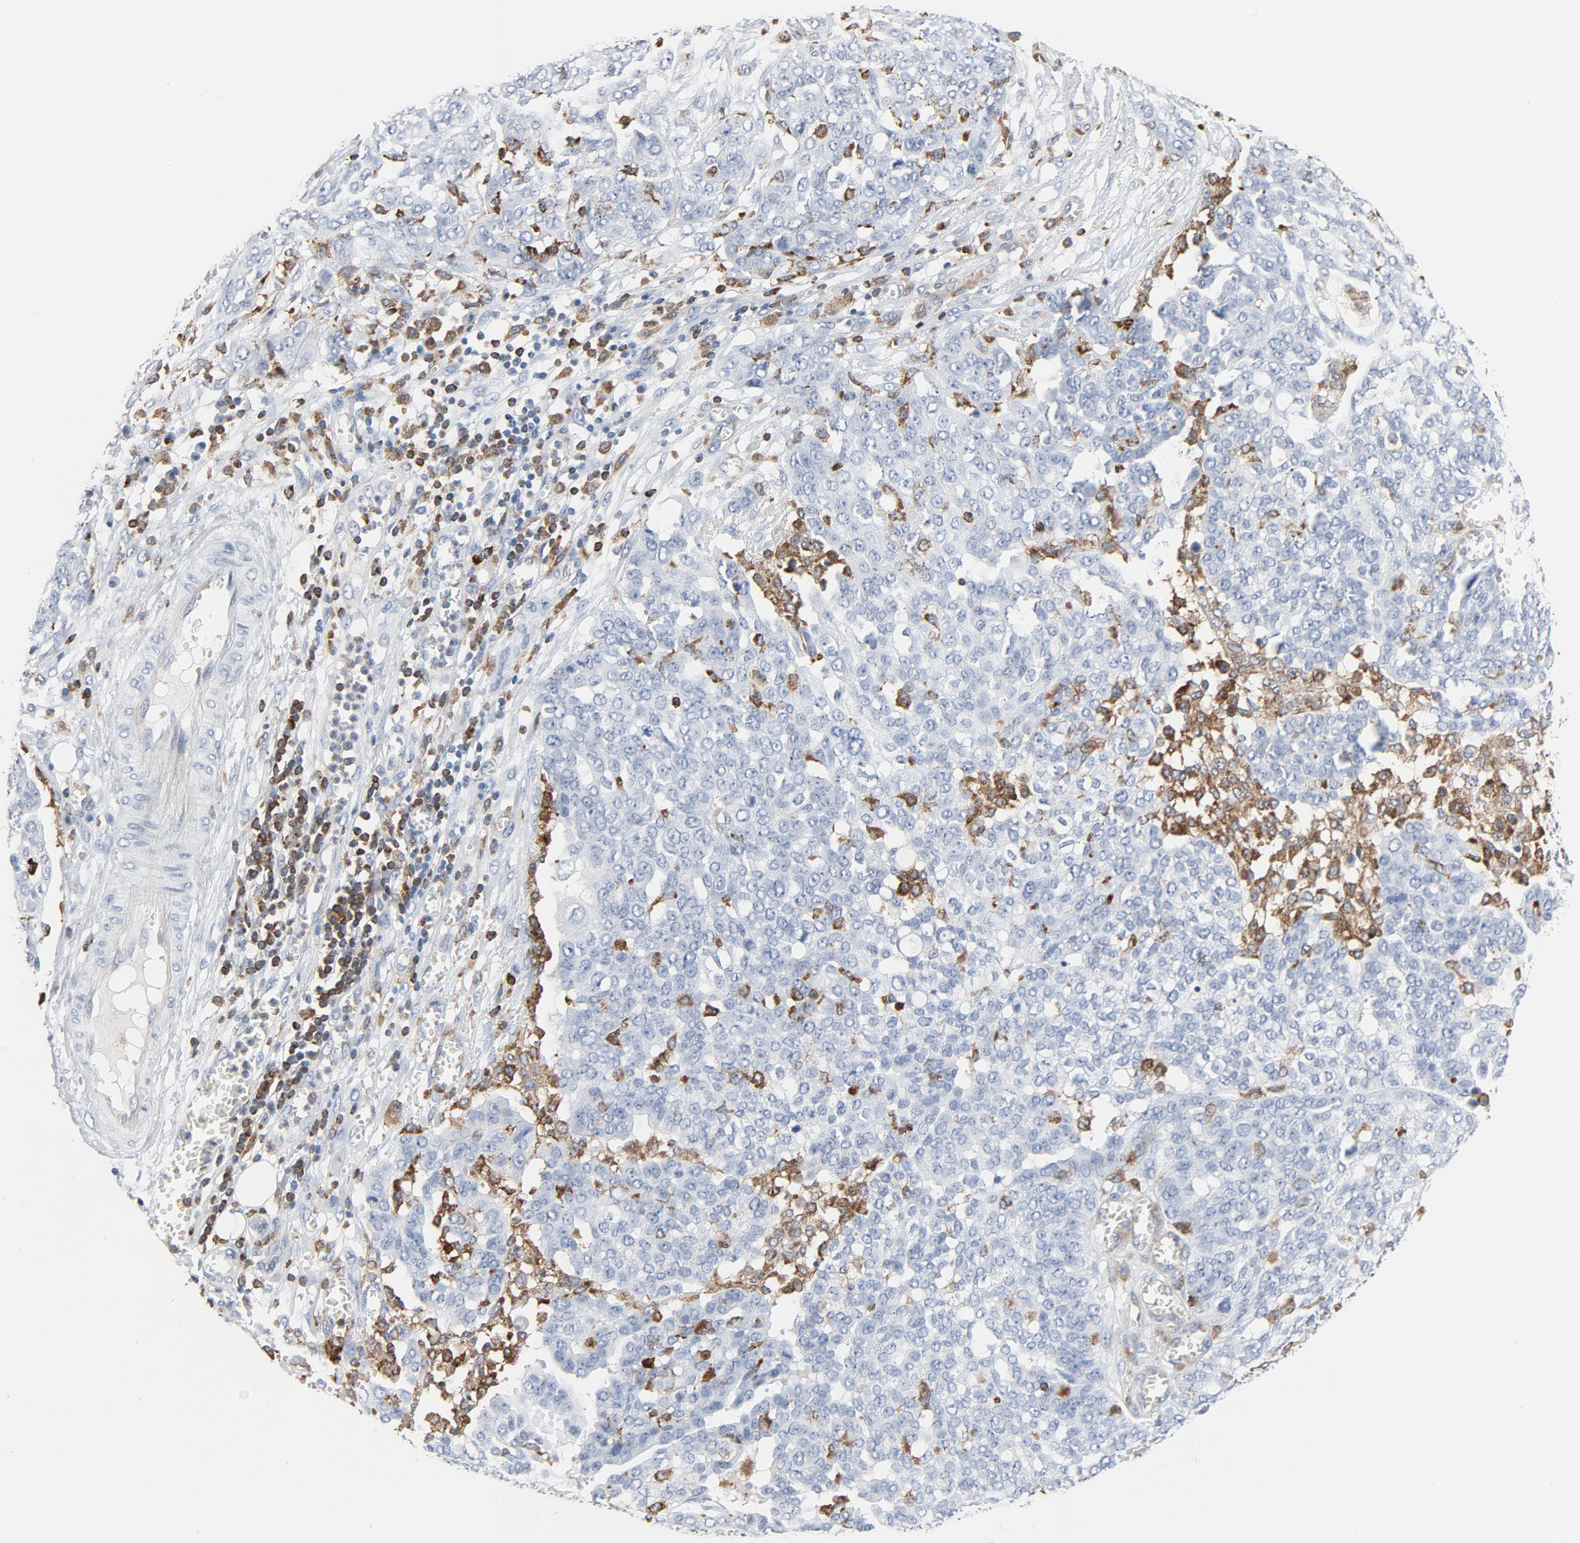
{"staining": {"intensity": "negative", "quantity": "none", "location": "none"}, "tissue": "ovarian cancer", "cell_type": "Tumor cells", "image_type": "cancer", "snomed": [{"axis": "morphology", "description": "Cystadenocarcinoma, serous, NOS"}, {"axis": "topography", "description": "Soft tissue"}, {"axis": "topography", "description": "Ovary"}], "caption": "This is a micrograph of immunohistochemistry (IHC) staining of ovarian cancer (serous cystadenocarcinoma), which shows no expression in tumor cells.", "gene": "LCP2", "patient": {"sex": "female", "age": 57}}